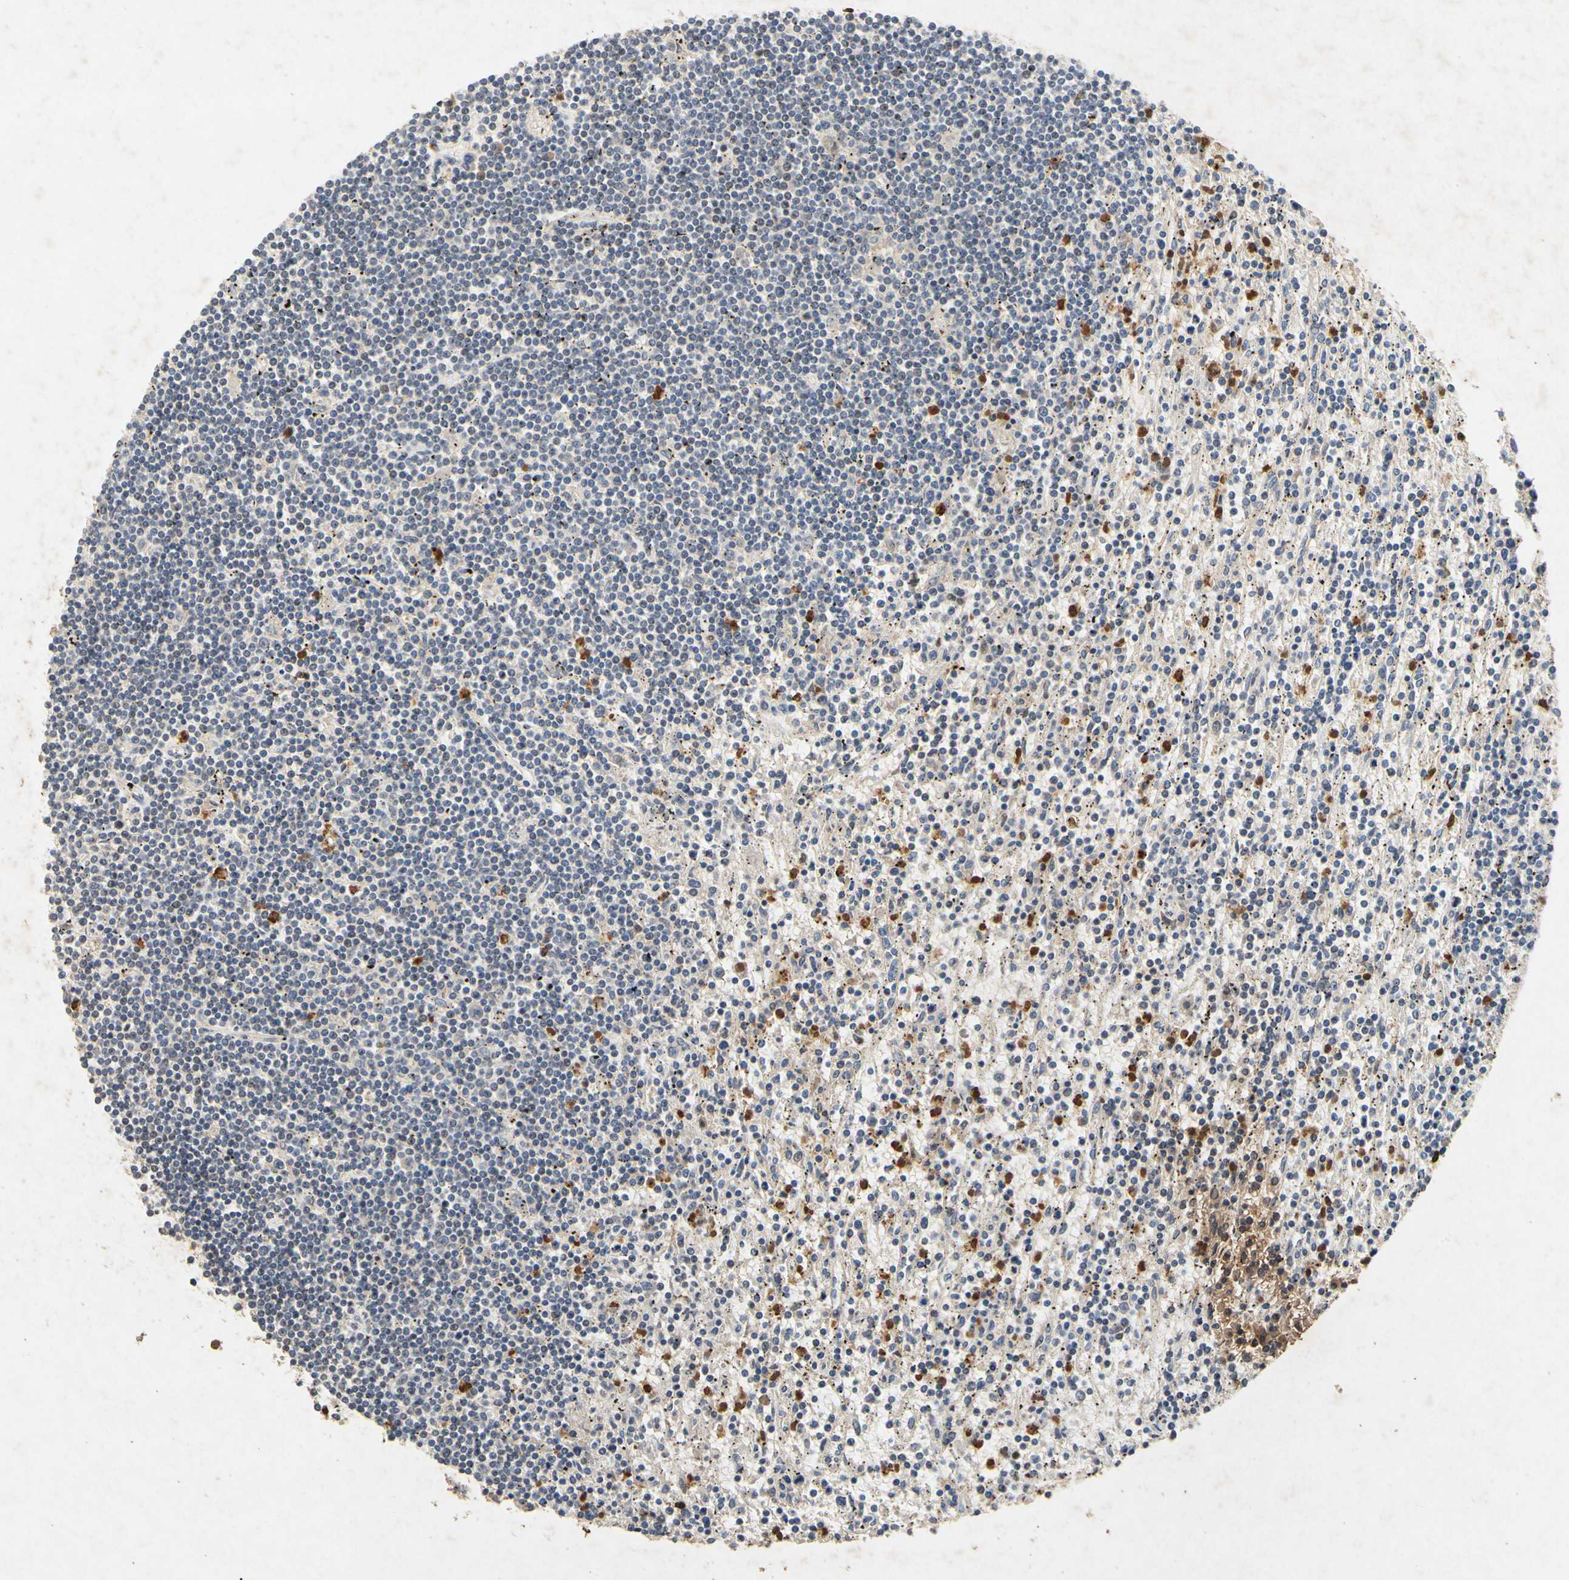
{"staining": {"intensity": "negative", "quantity": "none", "location": "none"}, "tissue": "lymphoma", "cell_type": "Tumor cells", "image_type": "cancer", "snomed": [{"axis": "morphology", "description": "Malignant lymphoma, non-Hodgkin's type, Low grade"}, {"axis": "topography", "description": "Spleen"}], "caption": "Image shows no protein expression in tumor cells of low-grade malignant lymphoma, non-Hodgkin's type tissue.", "gene": "CP", "patient": {"sex": "male", "age": 76}}